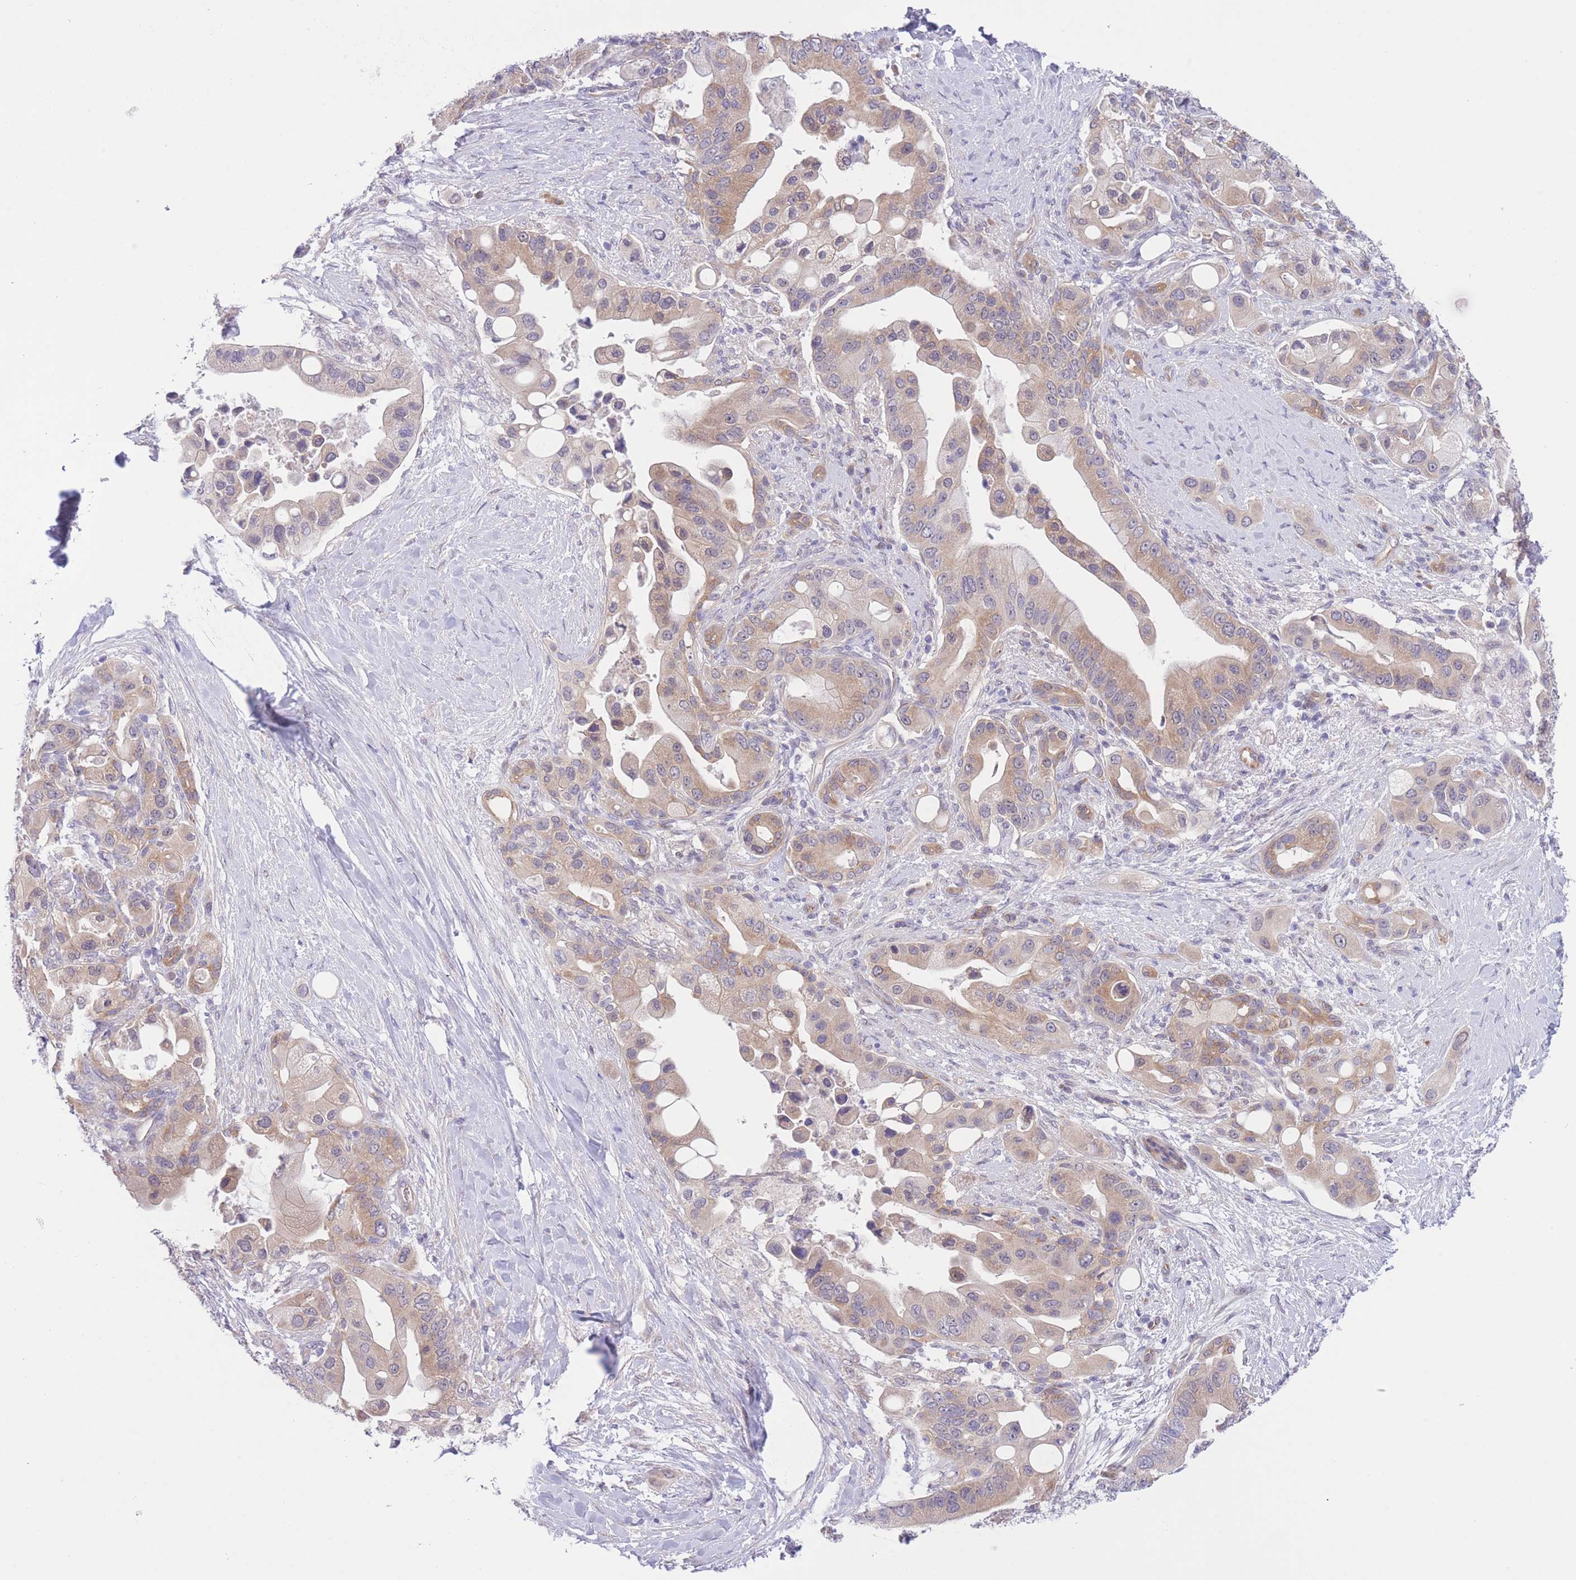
{"staining": {"intensity": "weak", "quantity": ">75%", "location": "cytoplasmic/membranous"}, "tissue": "pancreatic cancer", "cell_type": "Tumor cells", "image_type": "cancer", "snomed": [{"axis": "morphology", "description": "Adenocarcinoma, NOS"}, {"axis": "topography", "description": "Pancreas"}], "caption": "Immunohistochemical staining of human adenocarcinoma (pancreatic) shows low levels of weak cytoplasmic/membranous positivity in approximately >75% of tumor cells.", "gene": "WWOX", "patient": {"sex": "male", "age": 57}}